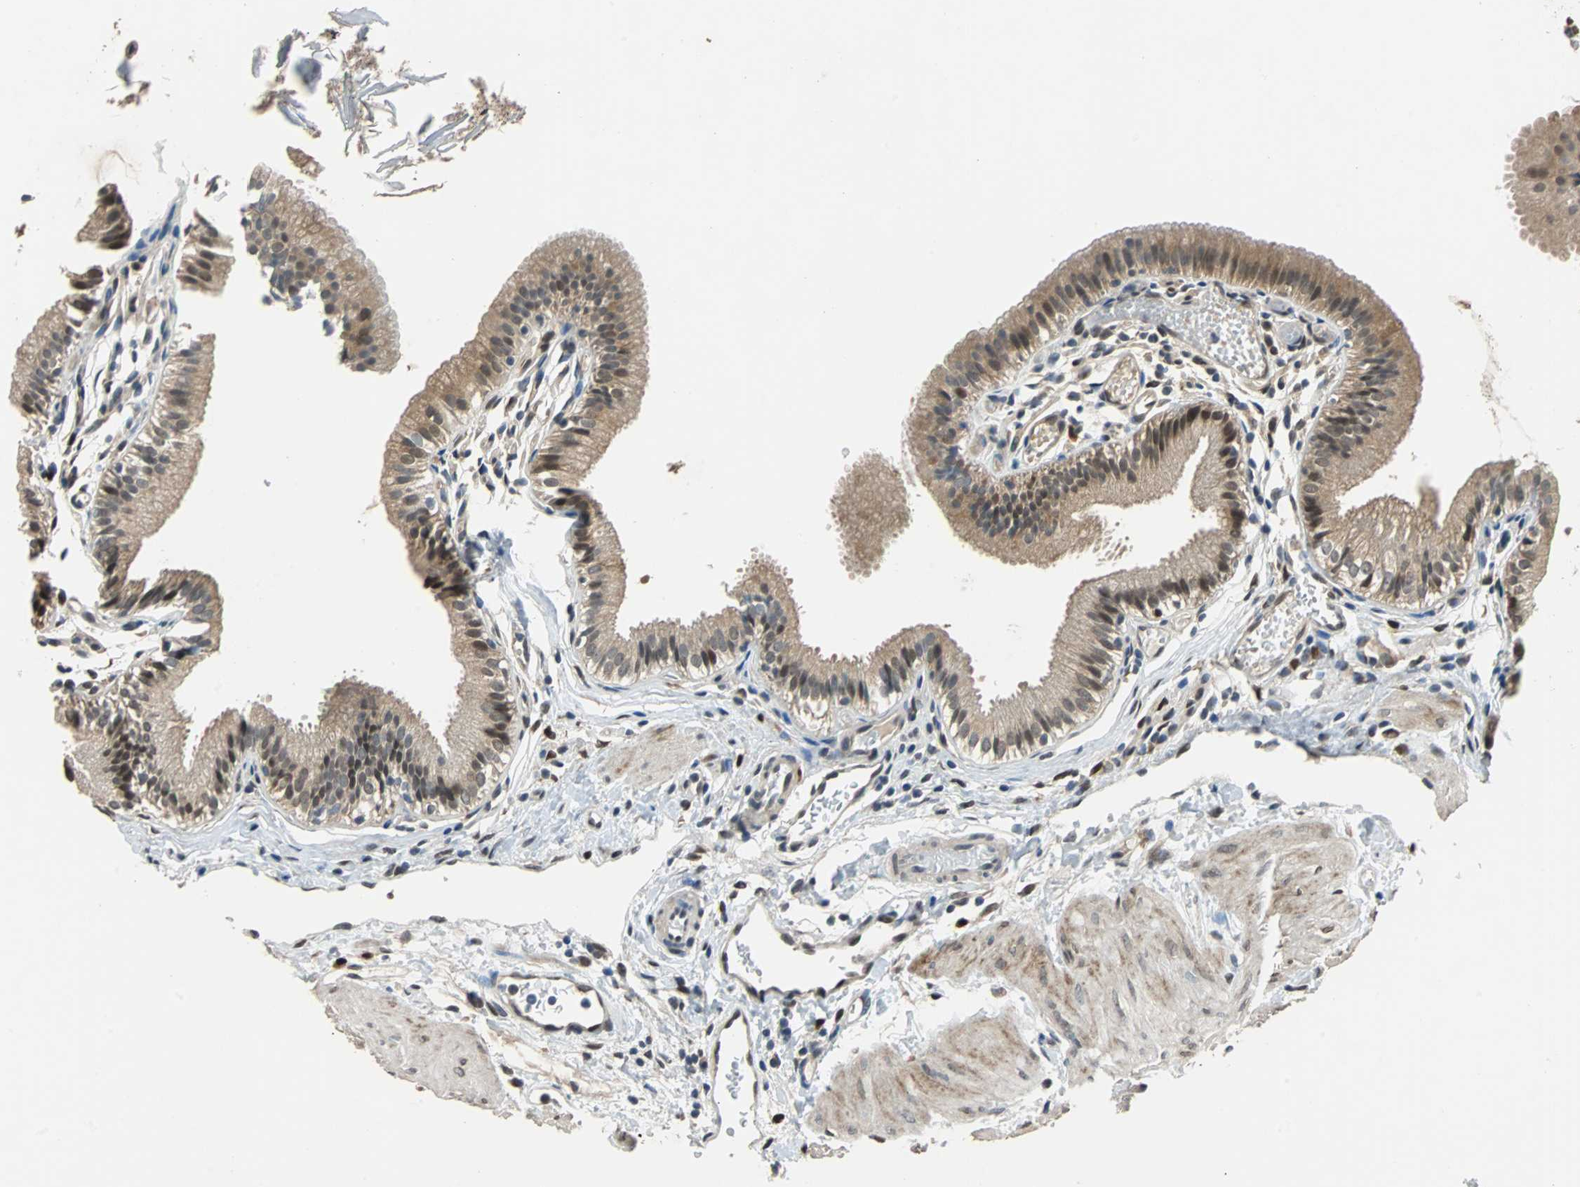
{"staining": {"intensity": "moderate", "quantity": ">75%", "location": "cytoplasmic/membranous,nuclear"}, "tissue": "gallbladder", "cell_type": "Glandular cells", "image_type": "normal", "snomed": [{"axis": "morphology", "description": "Normal tissue, NOS"}, {"axis": "topography", "description": "Gallbladder"}], "caption": "Glandular cells display moderate cytoplasmic/membranous,nuclear staining in about >75% of cells in unremarkable gallbladder.", "gene": "PRDX6", "patient": {"sex": "female", "age": 26}}